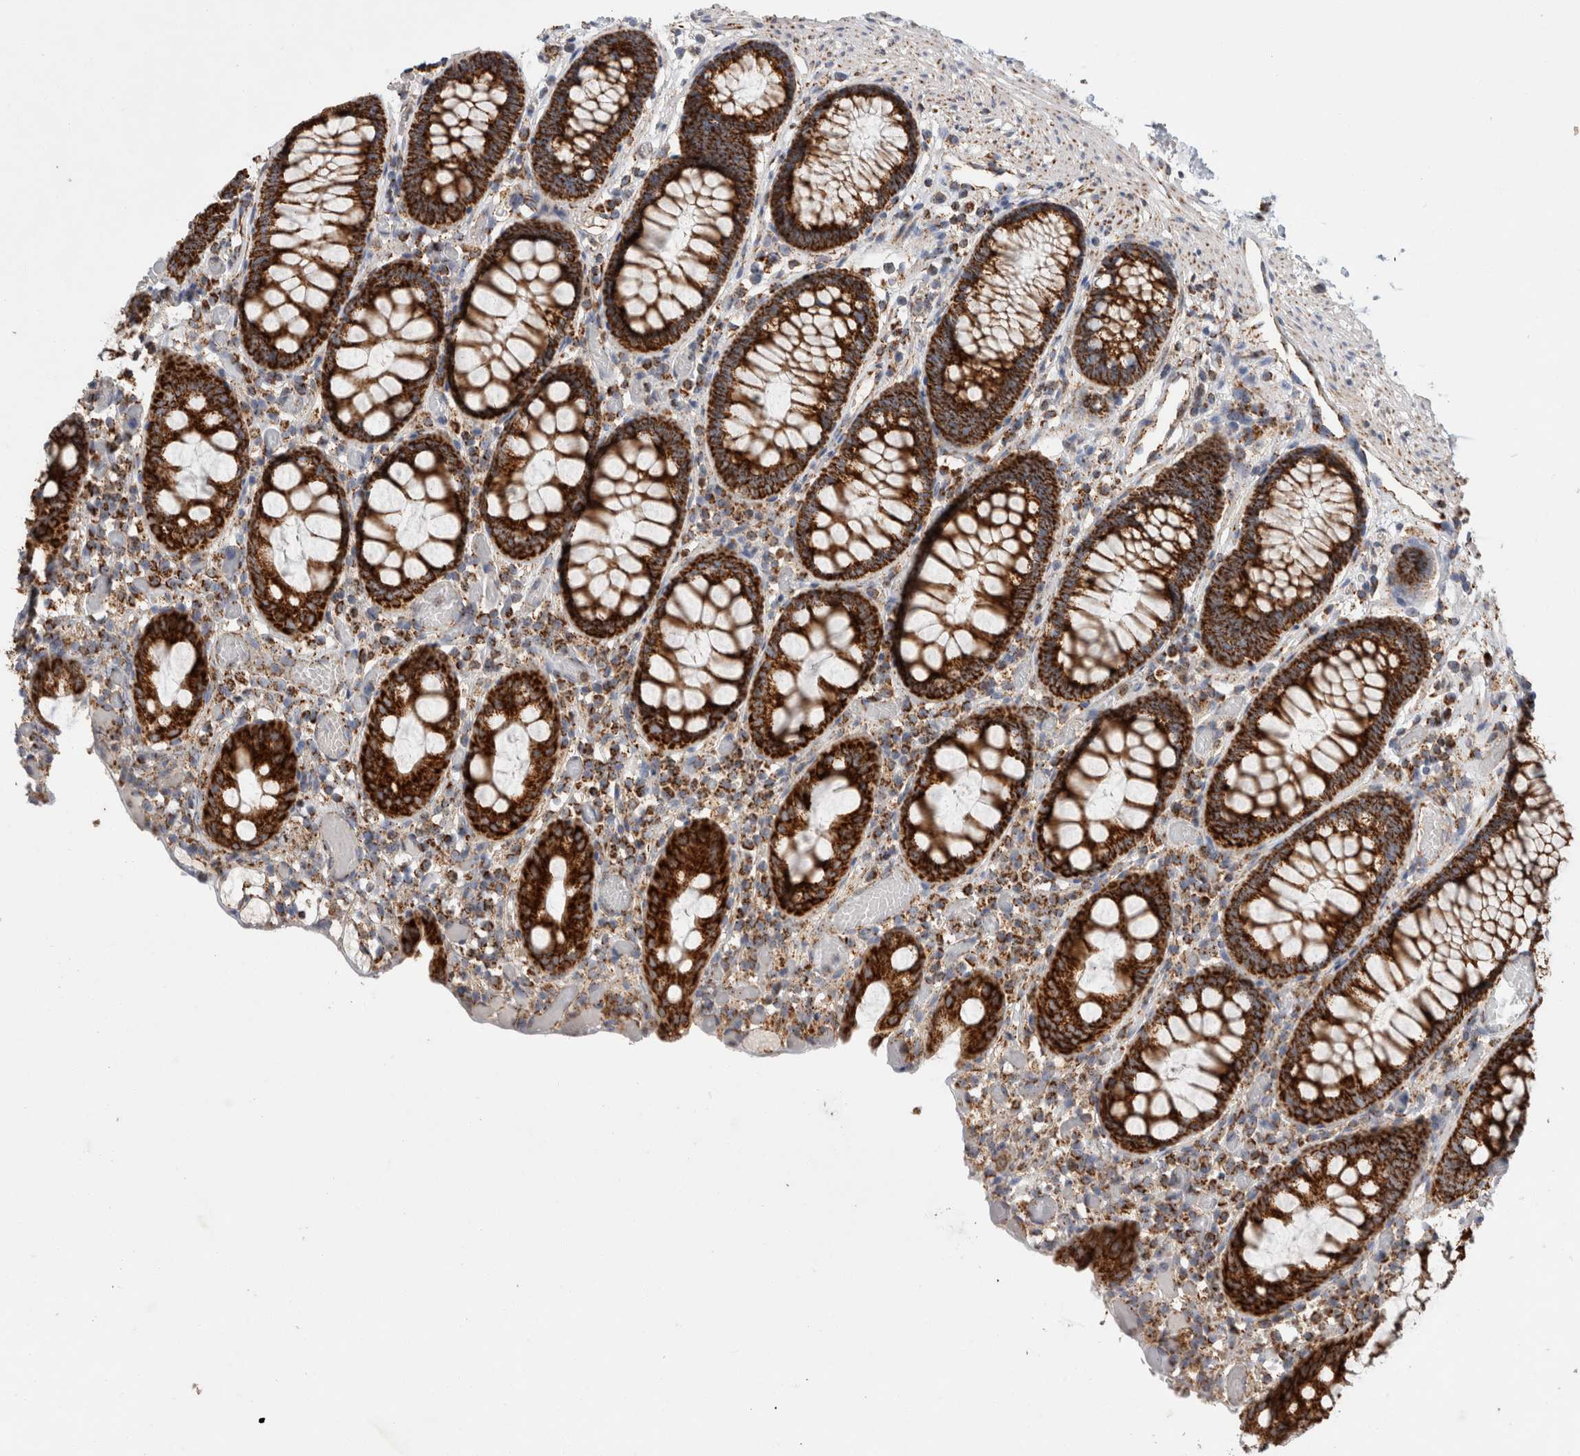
{"staining": {"intensity": "weak", "quantity": ">75%", "location": "cytoplasmic/membranous"}, "tissue": "colon", "cell_type": "Endothelial cells", "image_type": "normal", "snomed": [{"axis": "morphology", "description": "Normal tissue, NOS"}, {"axis": "topography", "description": "Colon"}], "caption": "Immunohistochemistry (IHC) image of unremarkable colon: human colon stained using immunohistochemistry (IHC) demonstrates low levels of weak protein expression localized specifically in the cytoplasmic/membranous of endothelial cells, appearing as a cytoplasmic/membranous brown color.", "gene": "IARS2", "patient": {"sex": "male", "age": 14}}